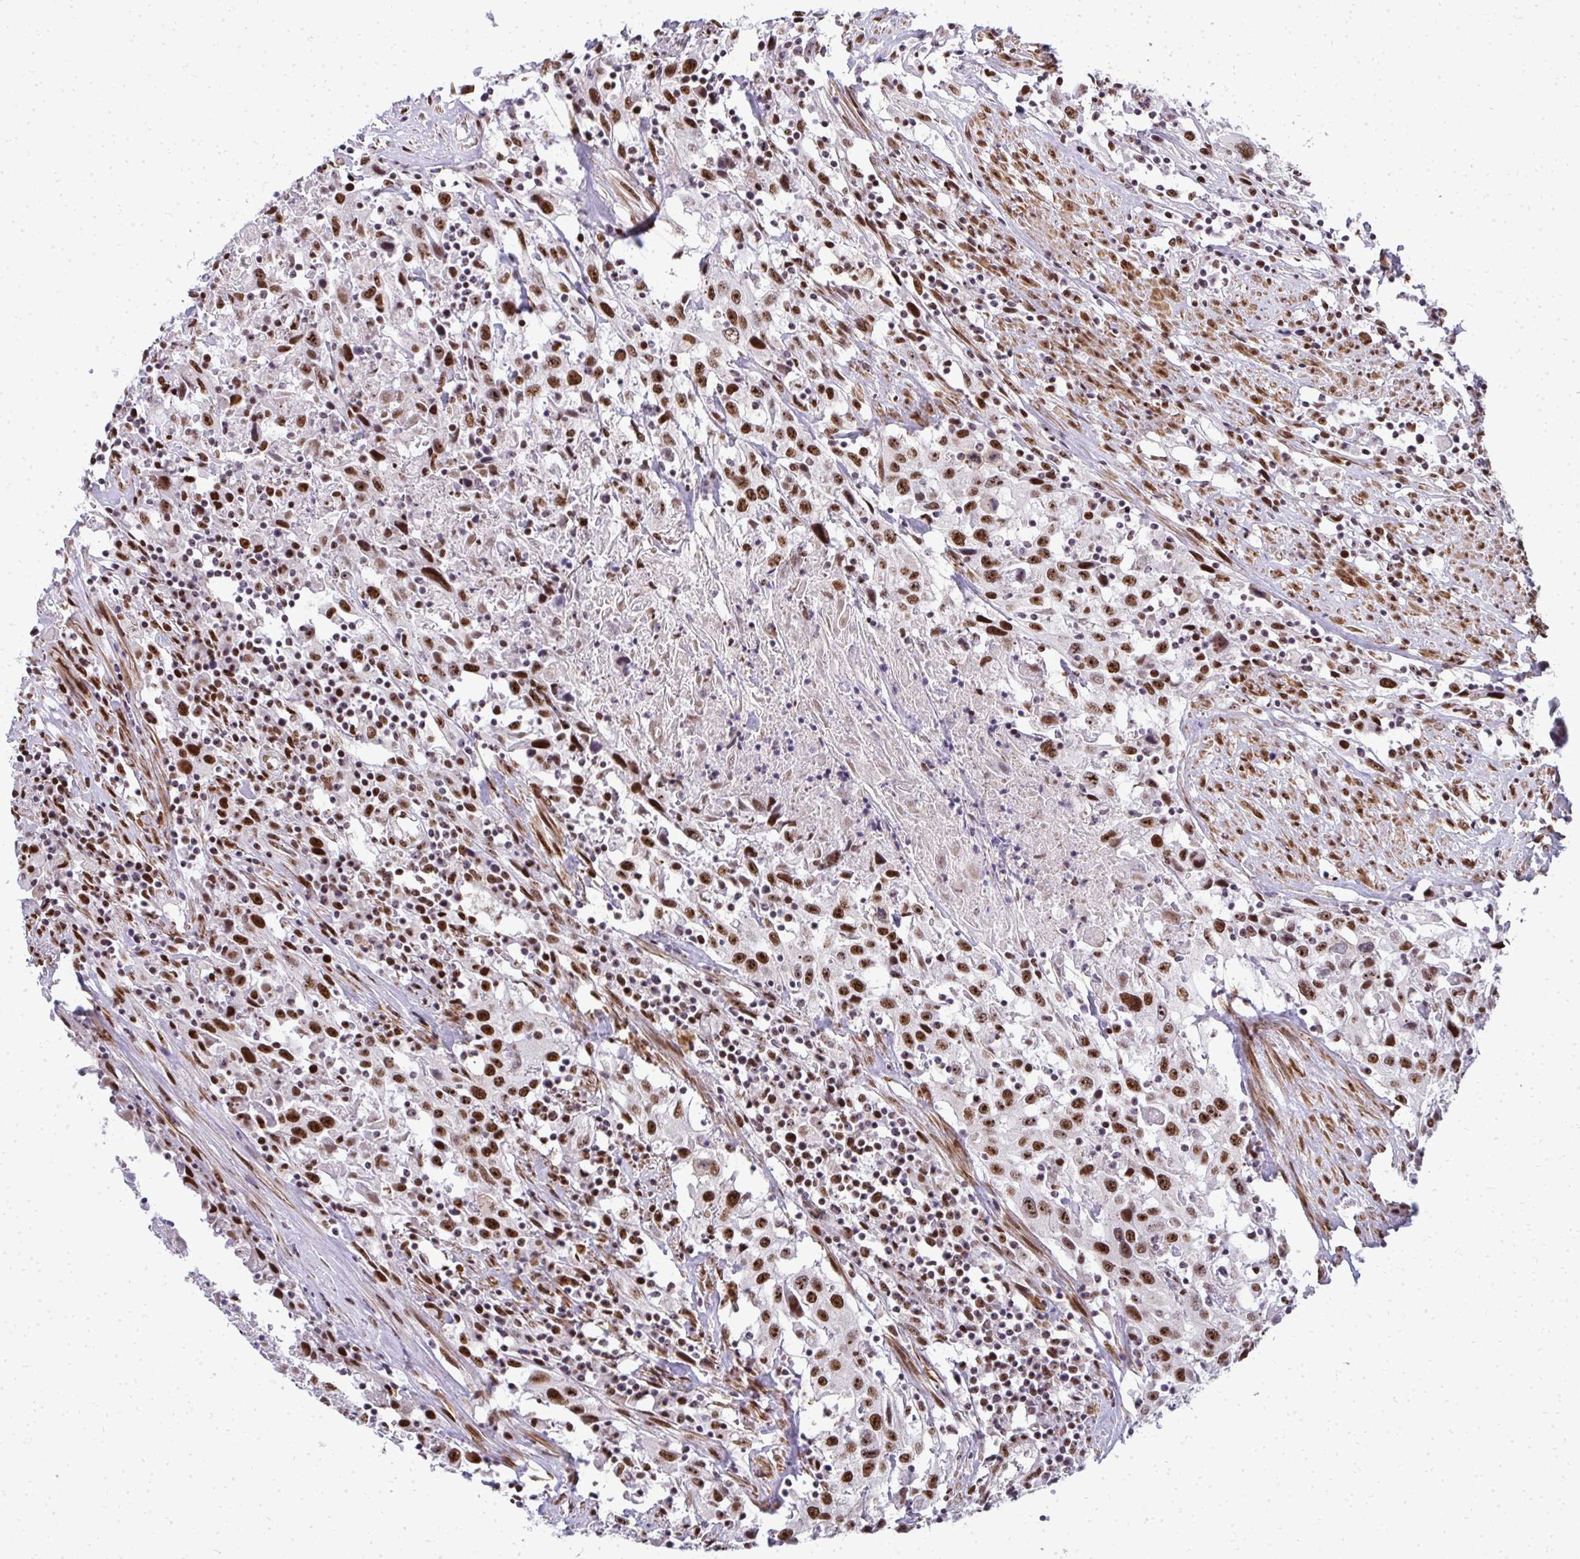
{"staining": {"intensity": "strong", "quantity": ">75%", "location": "nuclear"}, "tissue": "urothelial cancer", "cell_type": "Tumor cells", "image_type": "cancer", "snomed": [{"axis": "morphology", "description": "Urothelial carcinoma, High grade"}, {"axis": "topography", "description": "Urinary bladder"}], "caption": "Protein staining demonstrates strong nuclear staining in approximately >75% of tumor cells in urothelial cancer. The protein of interest is stained brown, and the nuclei are stained in blue (DAB IHC with brightfield microscopy, high magnification).", "gene": "SIRT7", "patient": {"sex": "male", "age": 61}}